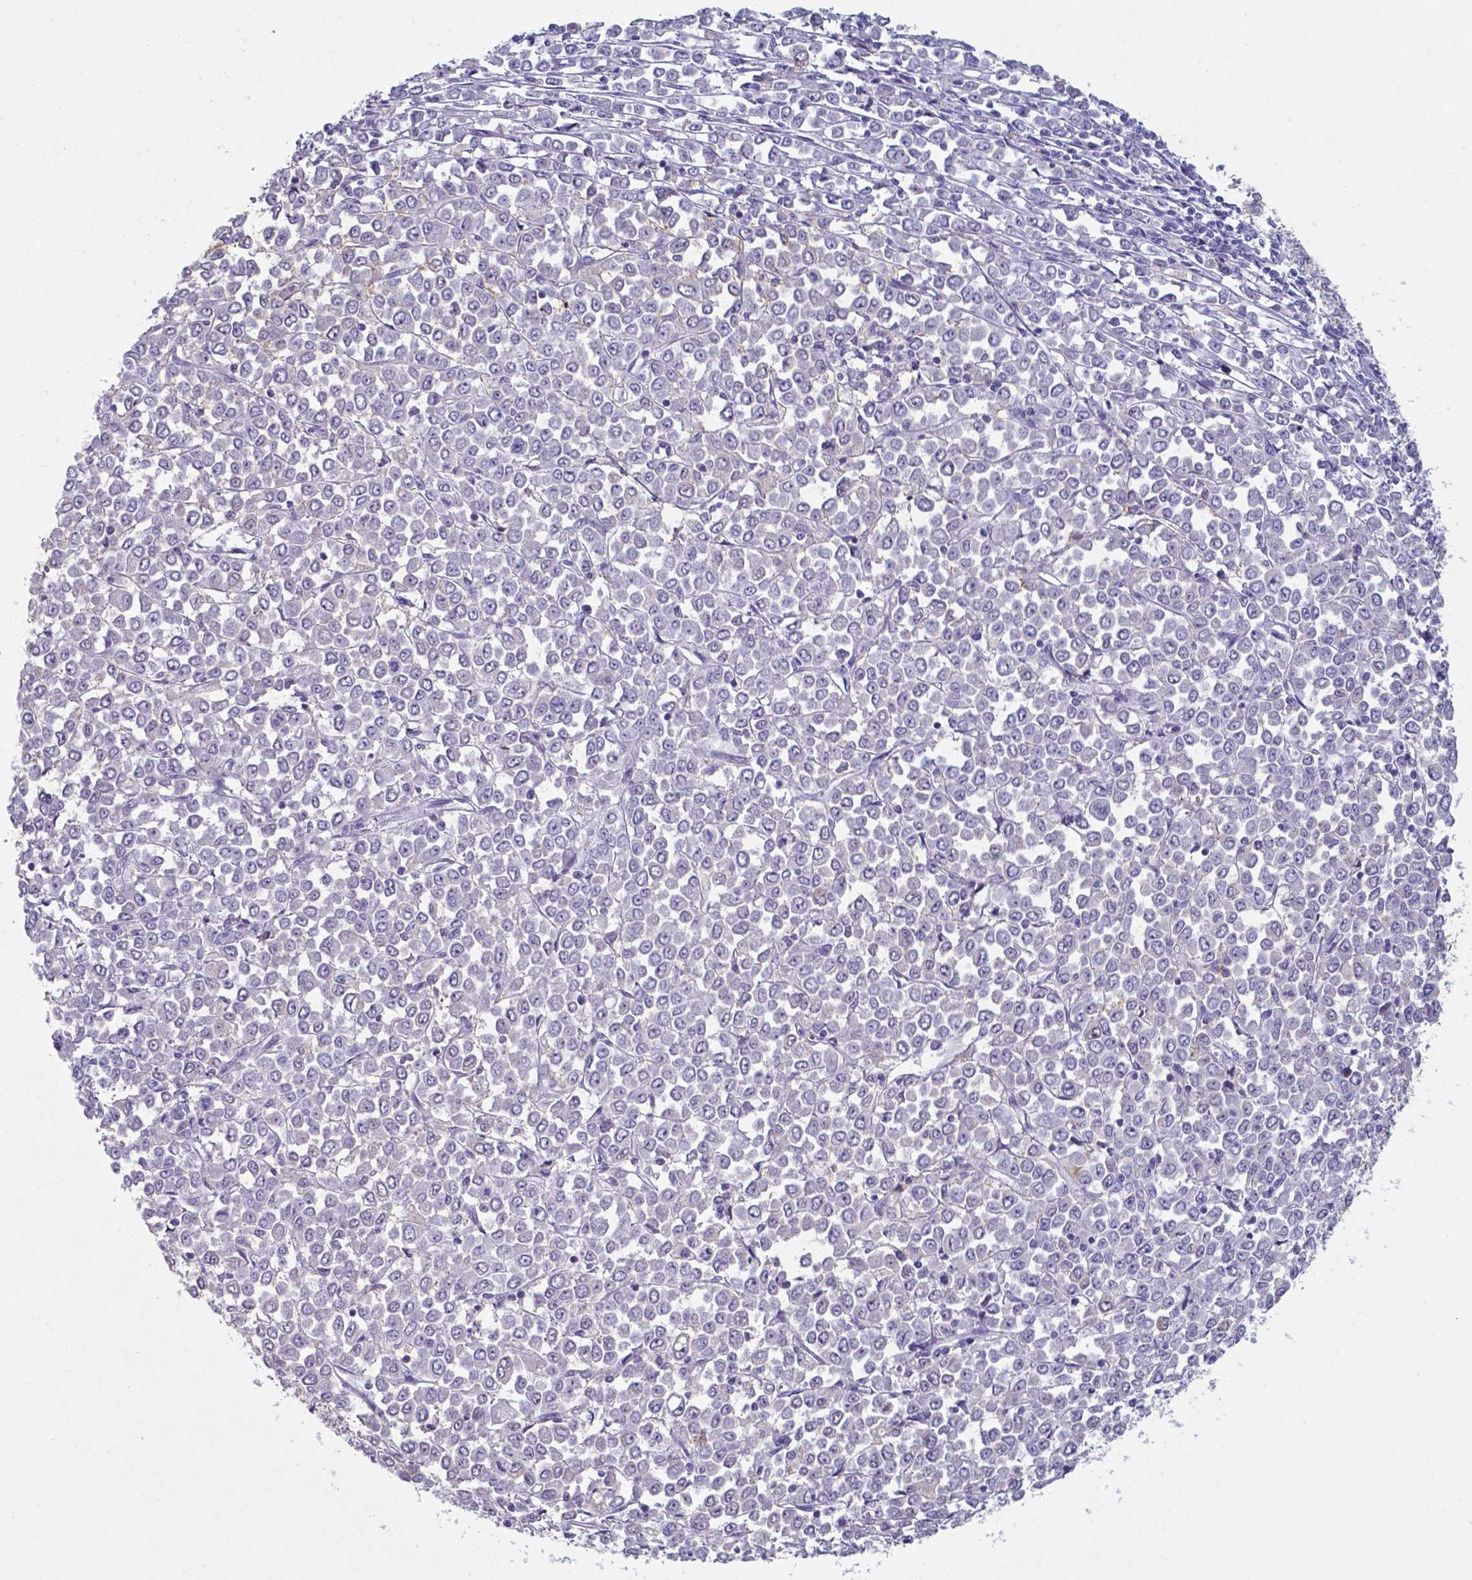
{"staining": {"intensity": "negative", "quantity": "none", "location": "none"}, "tissue": "stomach cancer", "cell_type": "Tumor cells", "image_type": "cancer", "snomed": [{"axis": "morphology", "description": "Adenocarcinoma, NOS"}, {"axis": "topography", "description": "Stomach, upper"}], "caption": "Tumor cells show no significant protein positivity in adenocarcinoma (stomach).", "gene": "AP5B1", "patient": {"sex": "male", "age": 70}}